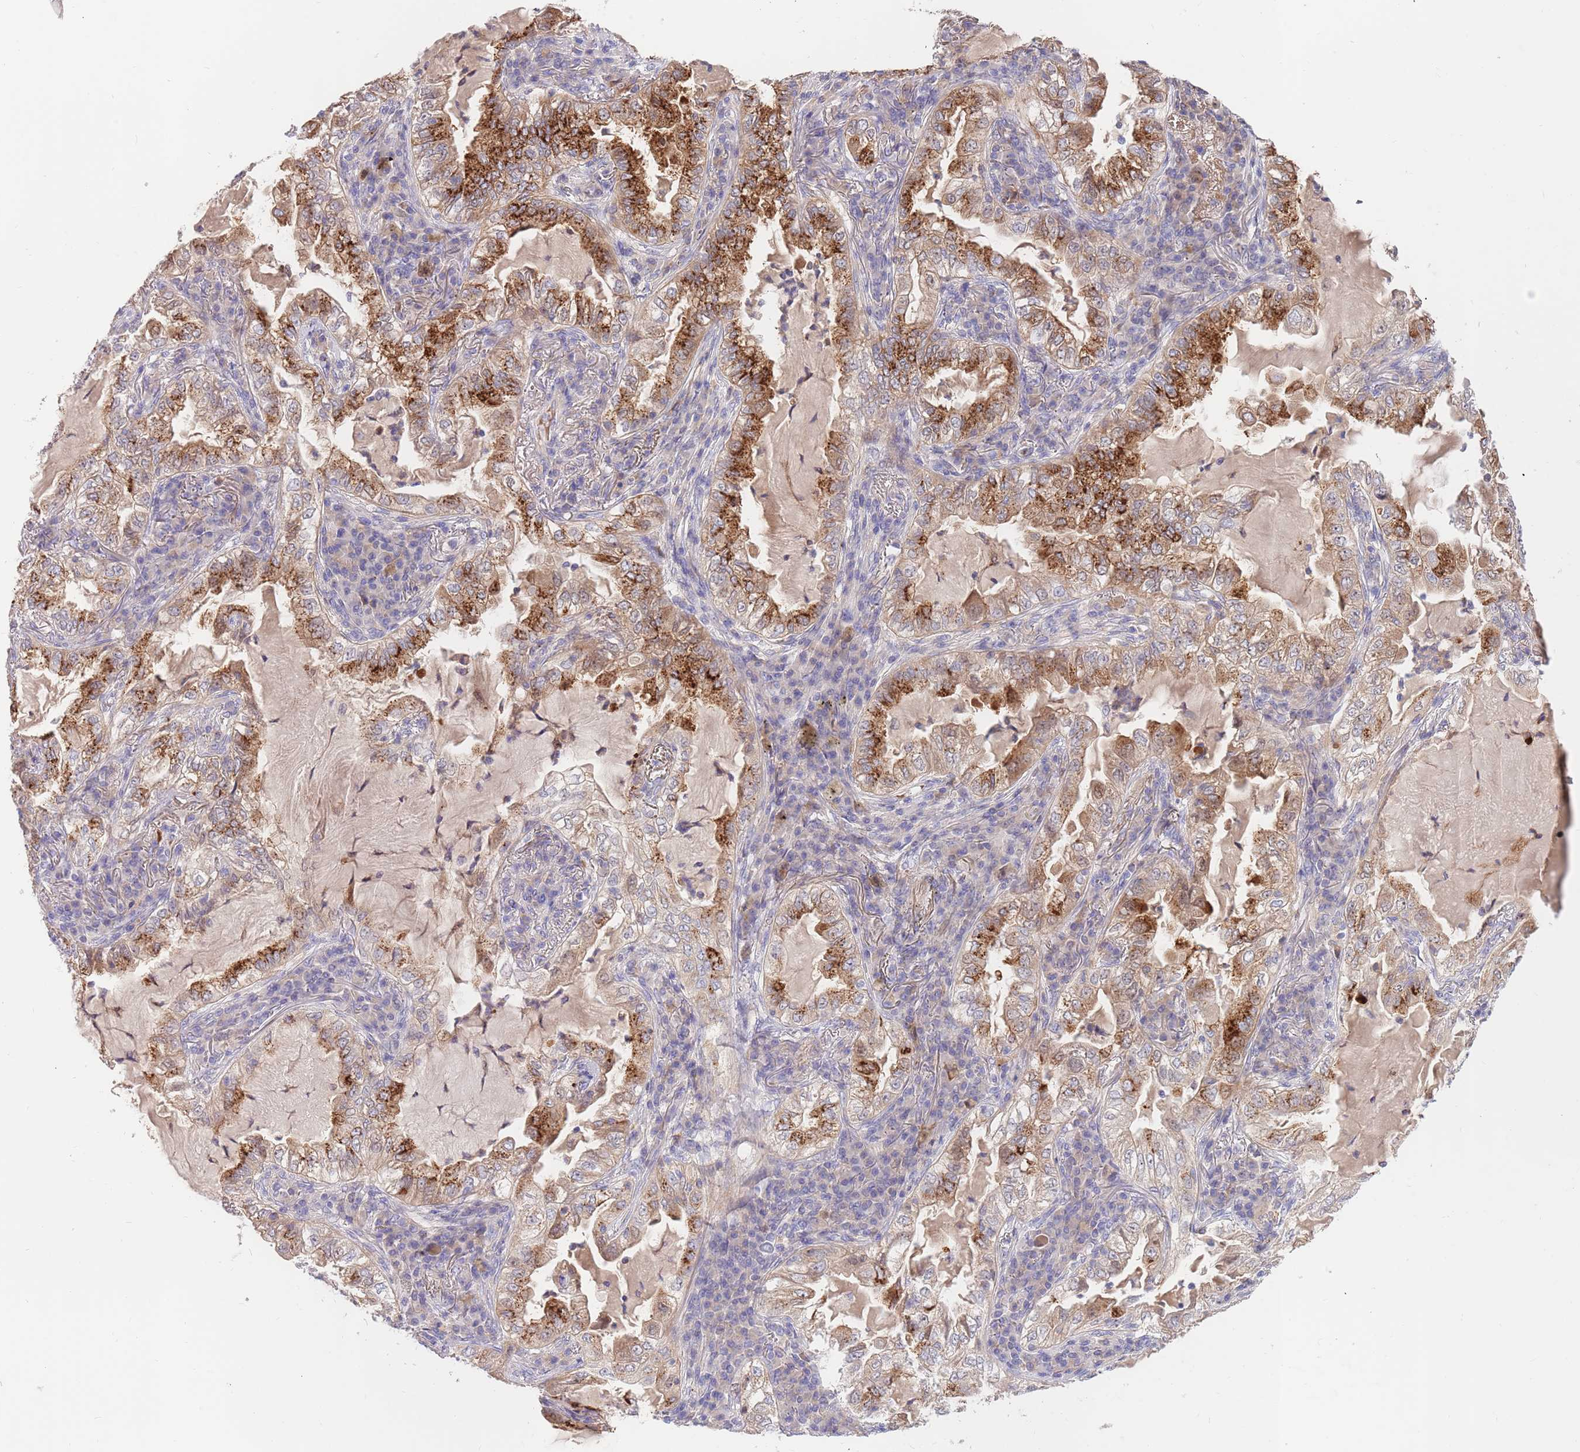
{"staining": {"intensity": "strong", "quantity": "25%-75%", "location": "cytoplasmic/membranous"}, "tissue": "lung cancer", "cell_type": "Tumor cells", "image_type": "cancer", "snomed": [{"axis": "morphology", "description": "Adenocarcinoma, NOS"}, {"axis": "topography", "description": "Lung"}], "caption": "Immunohistochemistry (IHC) (DAB (3,3'-diaminobenzidine)) staining of human lung cancer exhibits strong cytoplasmic/membranous protein positivity in approximately 25%-75% of tumor cells.", "gene": "BORCS5", "patient": {"sex": "female", "age": 73}}